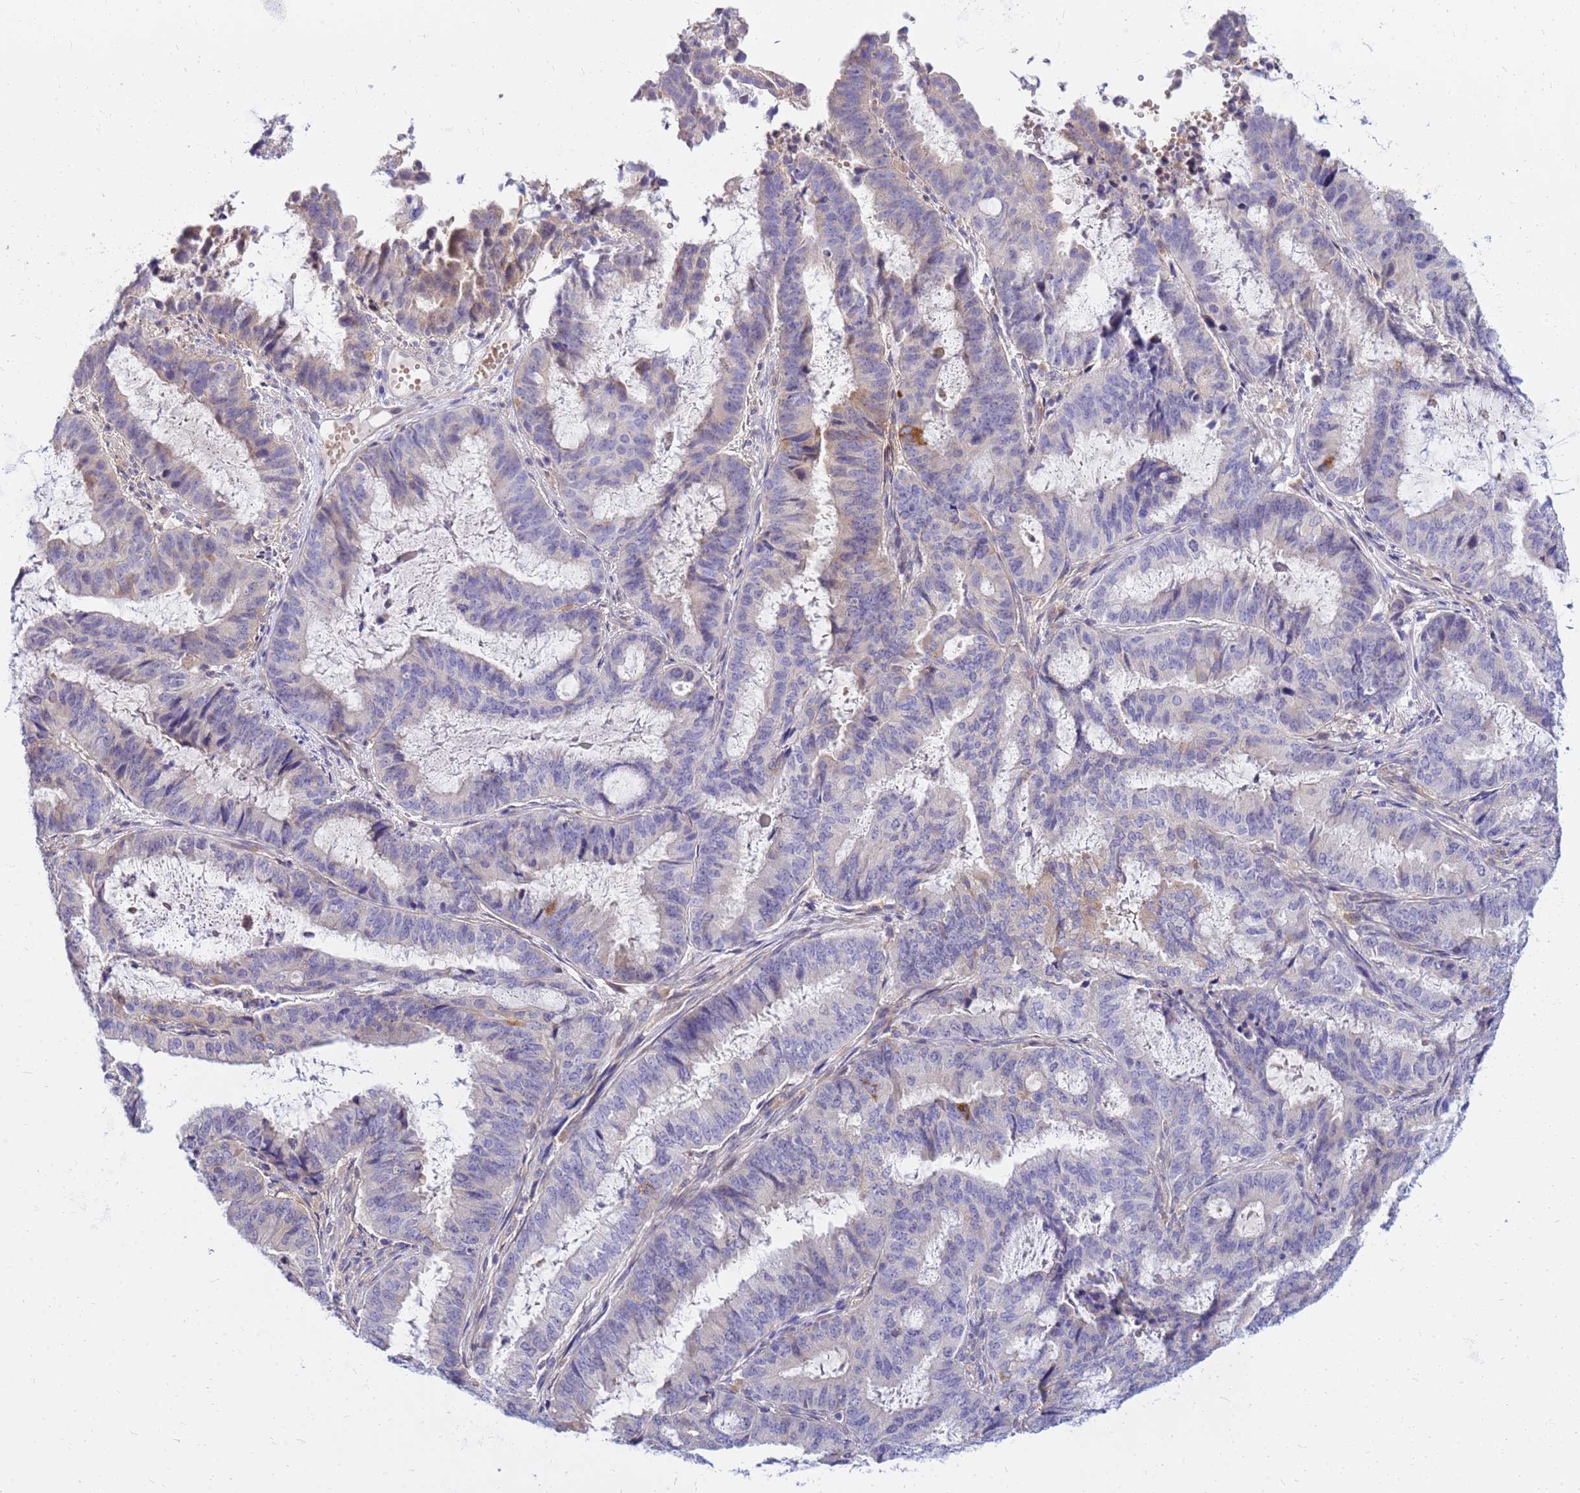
{"staining": {"intensity": "negative", "quantity": "none", "location": "none"}, "tissue": "endometrial cancer", "cell_type": "Tumor cells", "image_type": "cancer", "snomed": [{"axis": "morphology", "description": "Adenocarcinoma, NOS"}, {"axis": "topography", "description": "Endometrium"}], "caption": "Immunohistochemistry (IHC) of adenocarcinoma (endometrial) displays no expression in tumor cells.", "gene": "HERC5", "patient": {"sex": "female", "age": 51}}